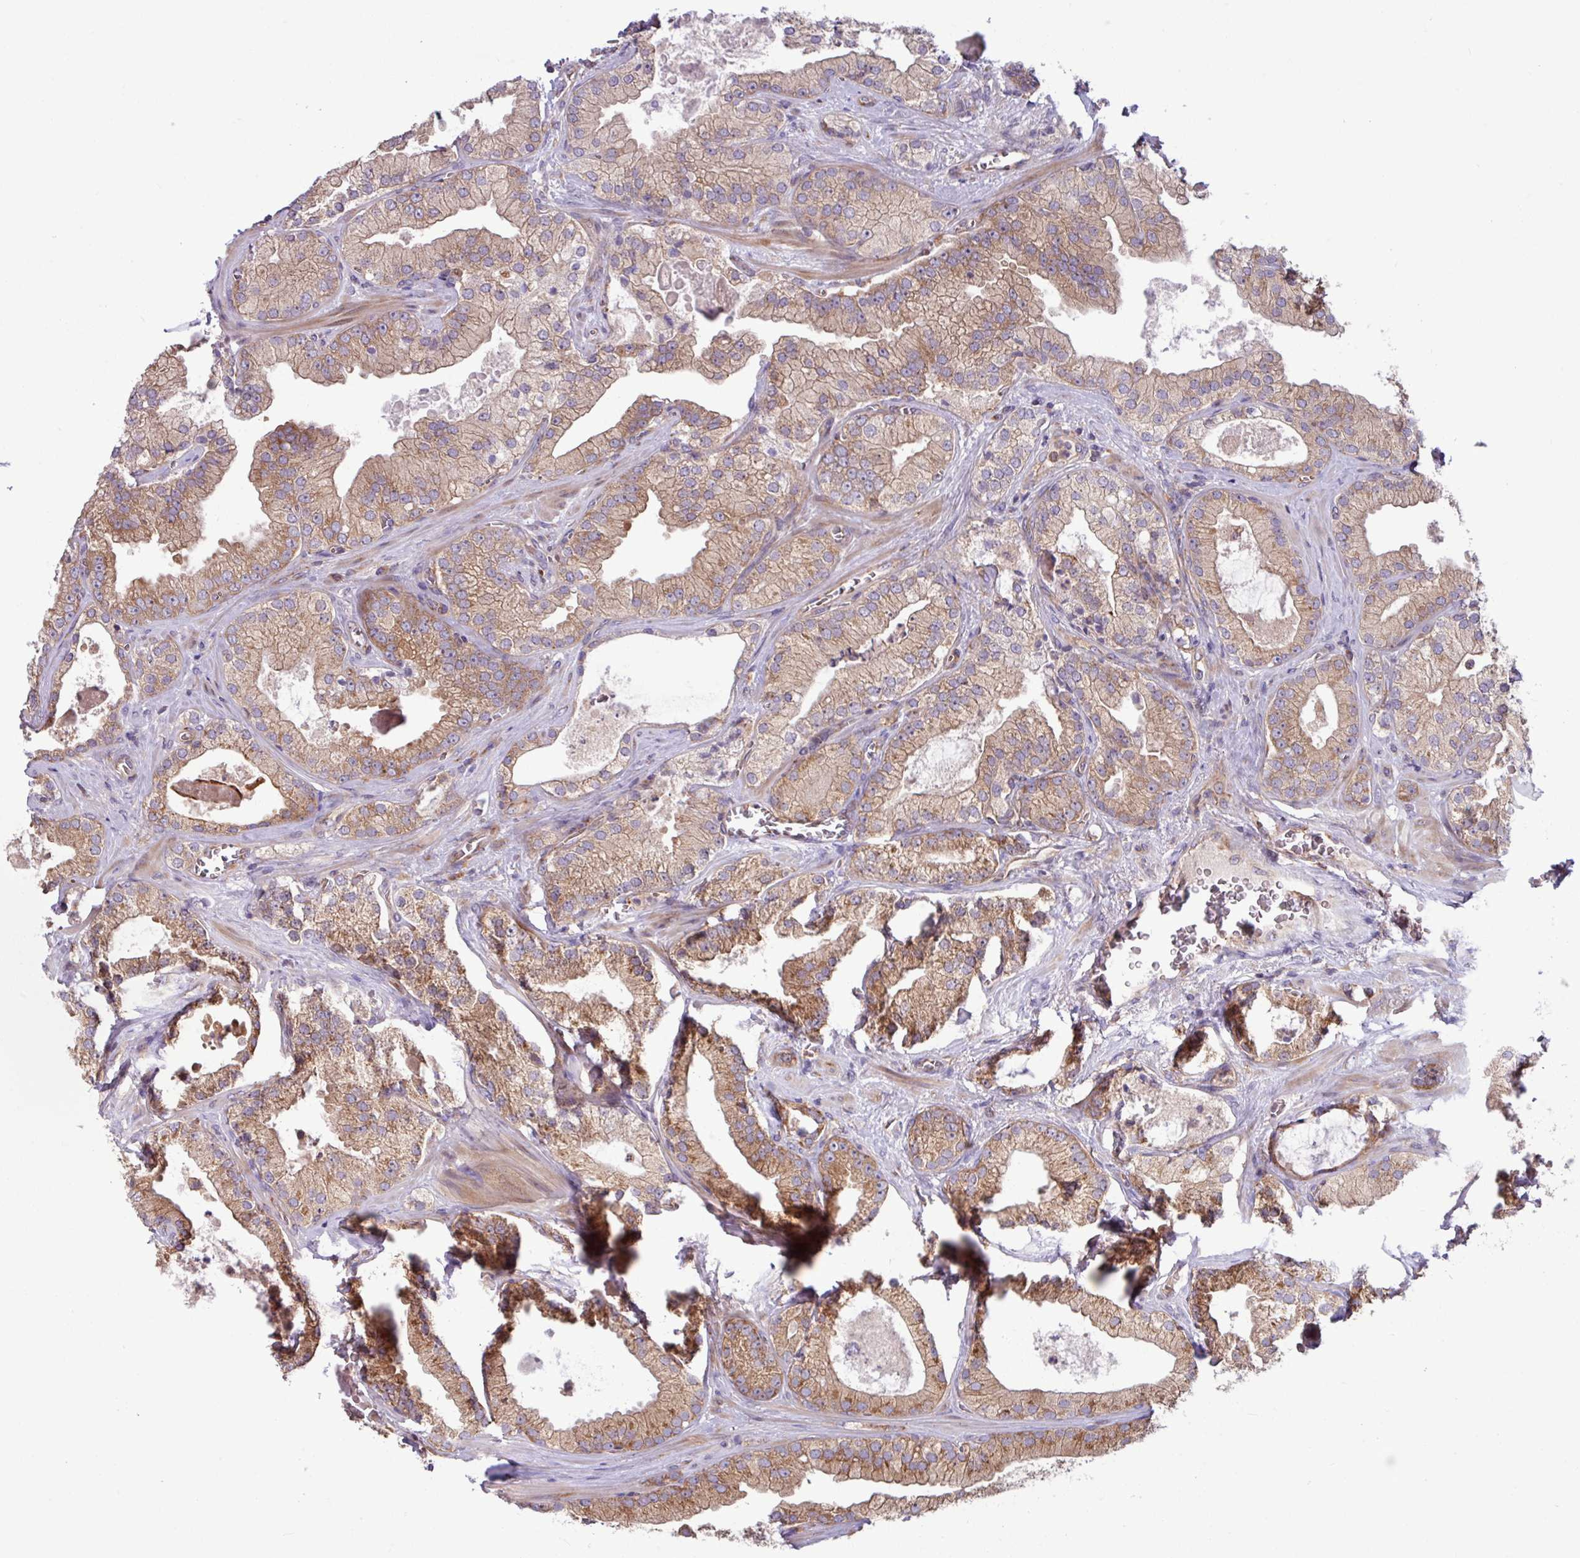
{"staining": {"intensity": "moderate", "quantity": ">75%", "location": "cytoplasmic/membranous"}, "tissue": "prostate cancer", "cell_type": "Tumor cells", "image_type": "cancer", "snomed": [{"axis": "morphology", "description": "Adenocarcinoma, High grade"}, {"axis": "topography", "description": "Prostate"}], "caption": "This is a micrograph of immunohistochemistry (IHC) staining of high-grade adenocarcinoma (prostate), which shows moderate positivity in the cytoplasmic/membranous of tumor cells.", "gene": "LSM12", "patient": {"sex": "male", "age": 68}}